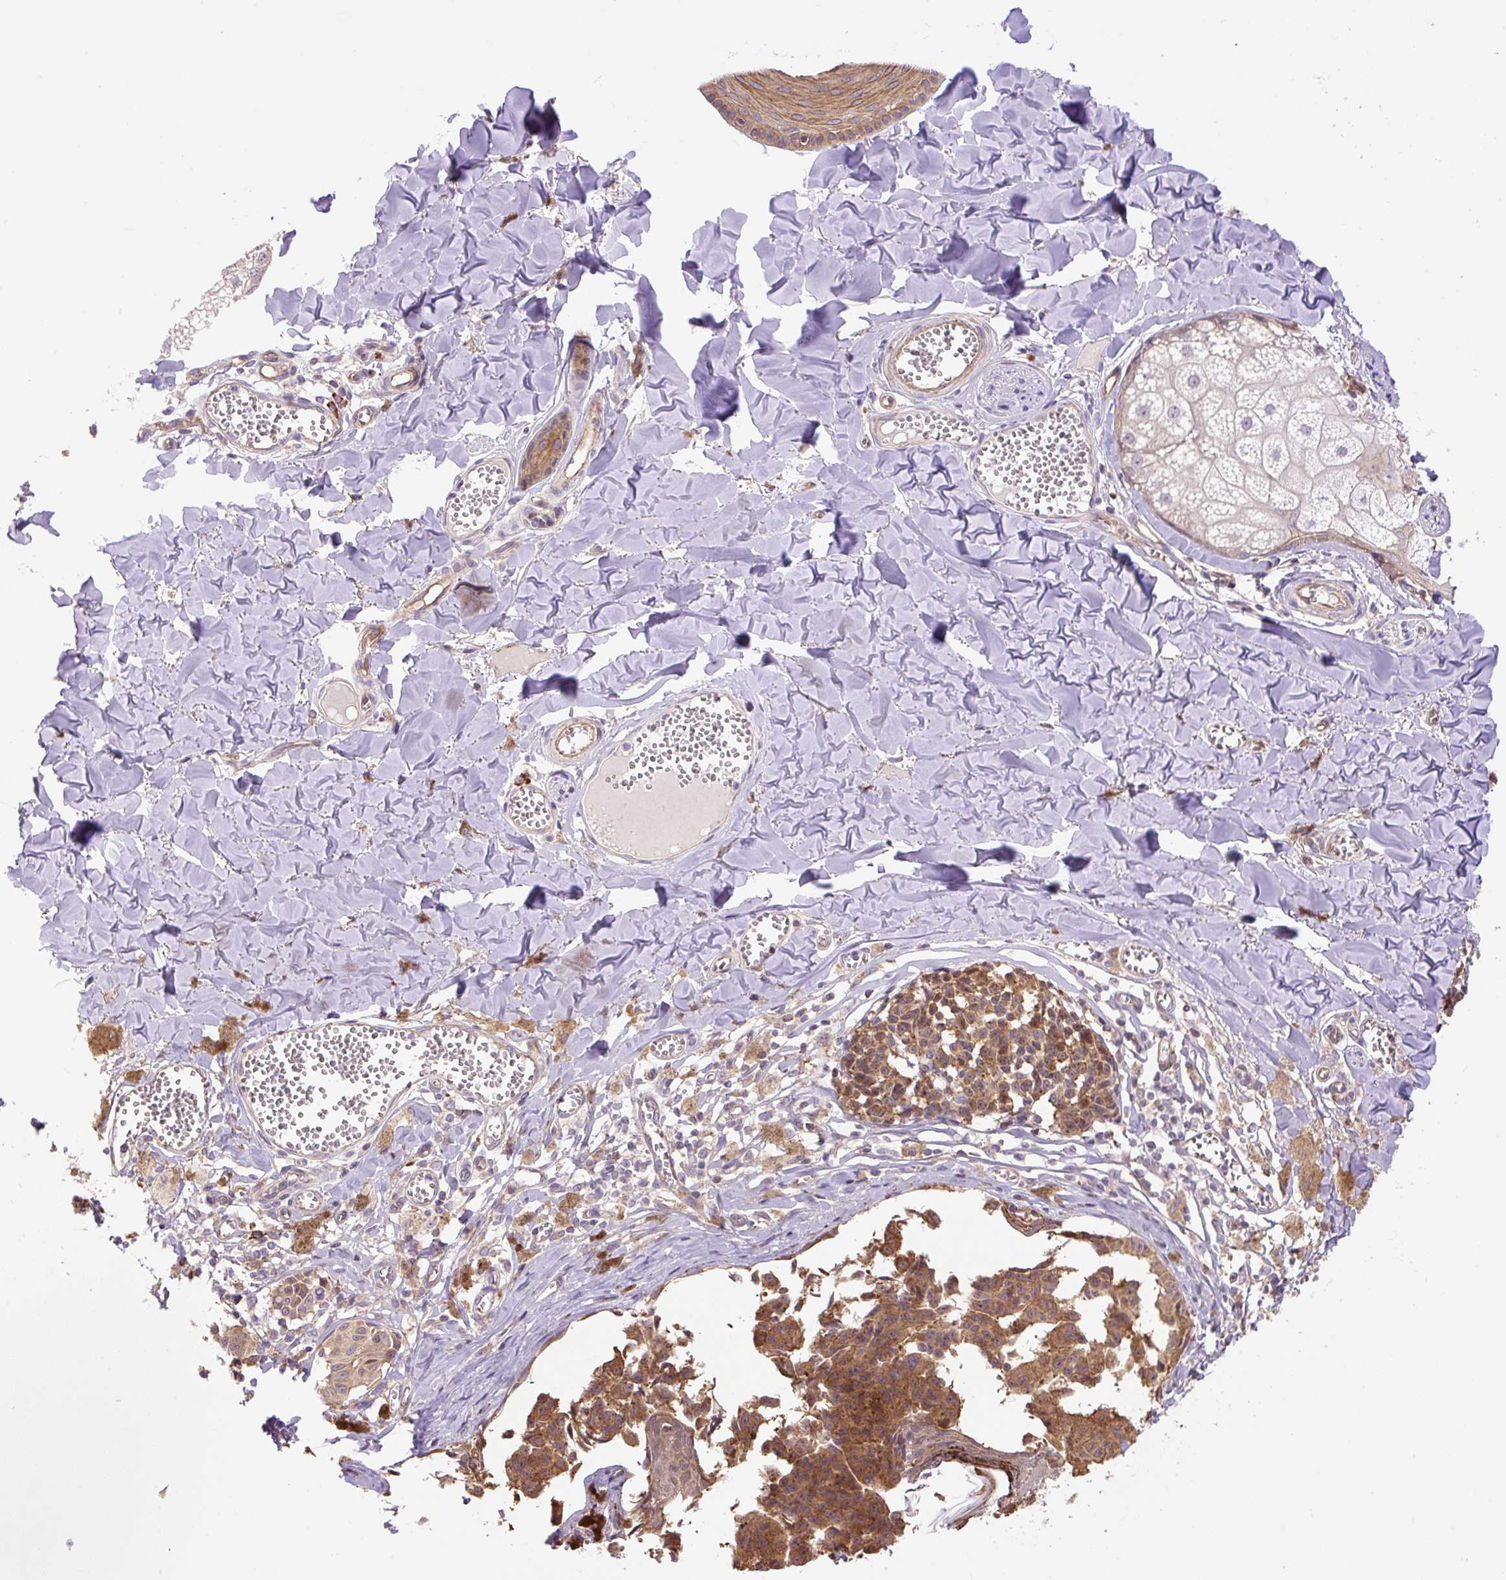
{"staining": {"intensity": "moderate", "quantity": ">75%", "location": "cytoplasmic/membranous"}, "tissue": "melanoma", "cell_type": "Tumor cells", "image_type": "cancer", "snomed": [{"axis": "morphology", "description": "Malignant melanoma, NOS"}, {"axis": "topography", "description": "Skin"}], "caption": "This micrograph shows melanoma stained with IHC to label a protein in brown. The cytoplasmic/membranous of tumor cells show moderate positivity for the protein. Nuclei are counter-stained blue.", "gene": "PPME1", "patient": {"sex": "female", "age": 43}}